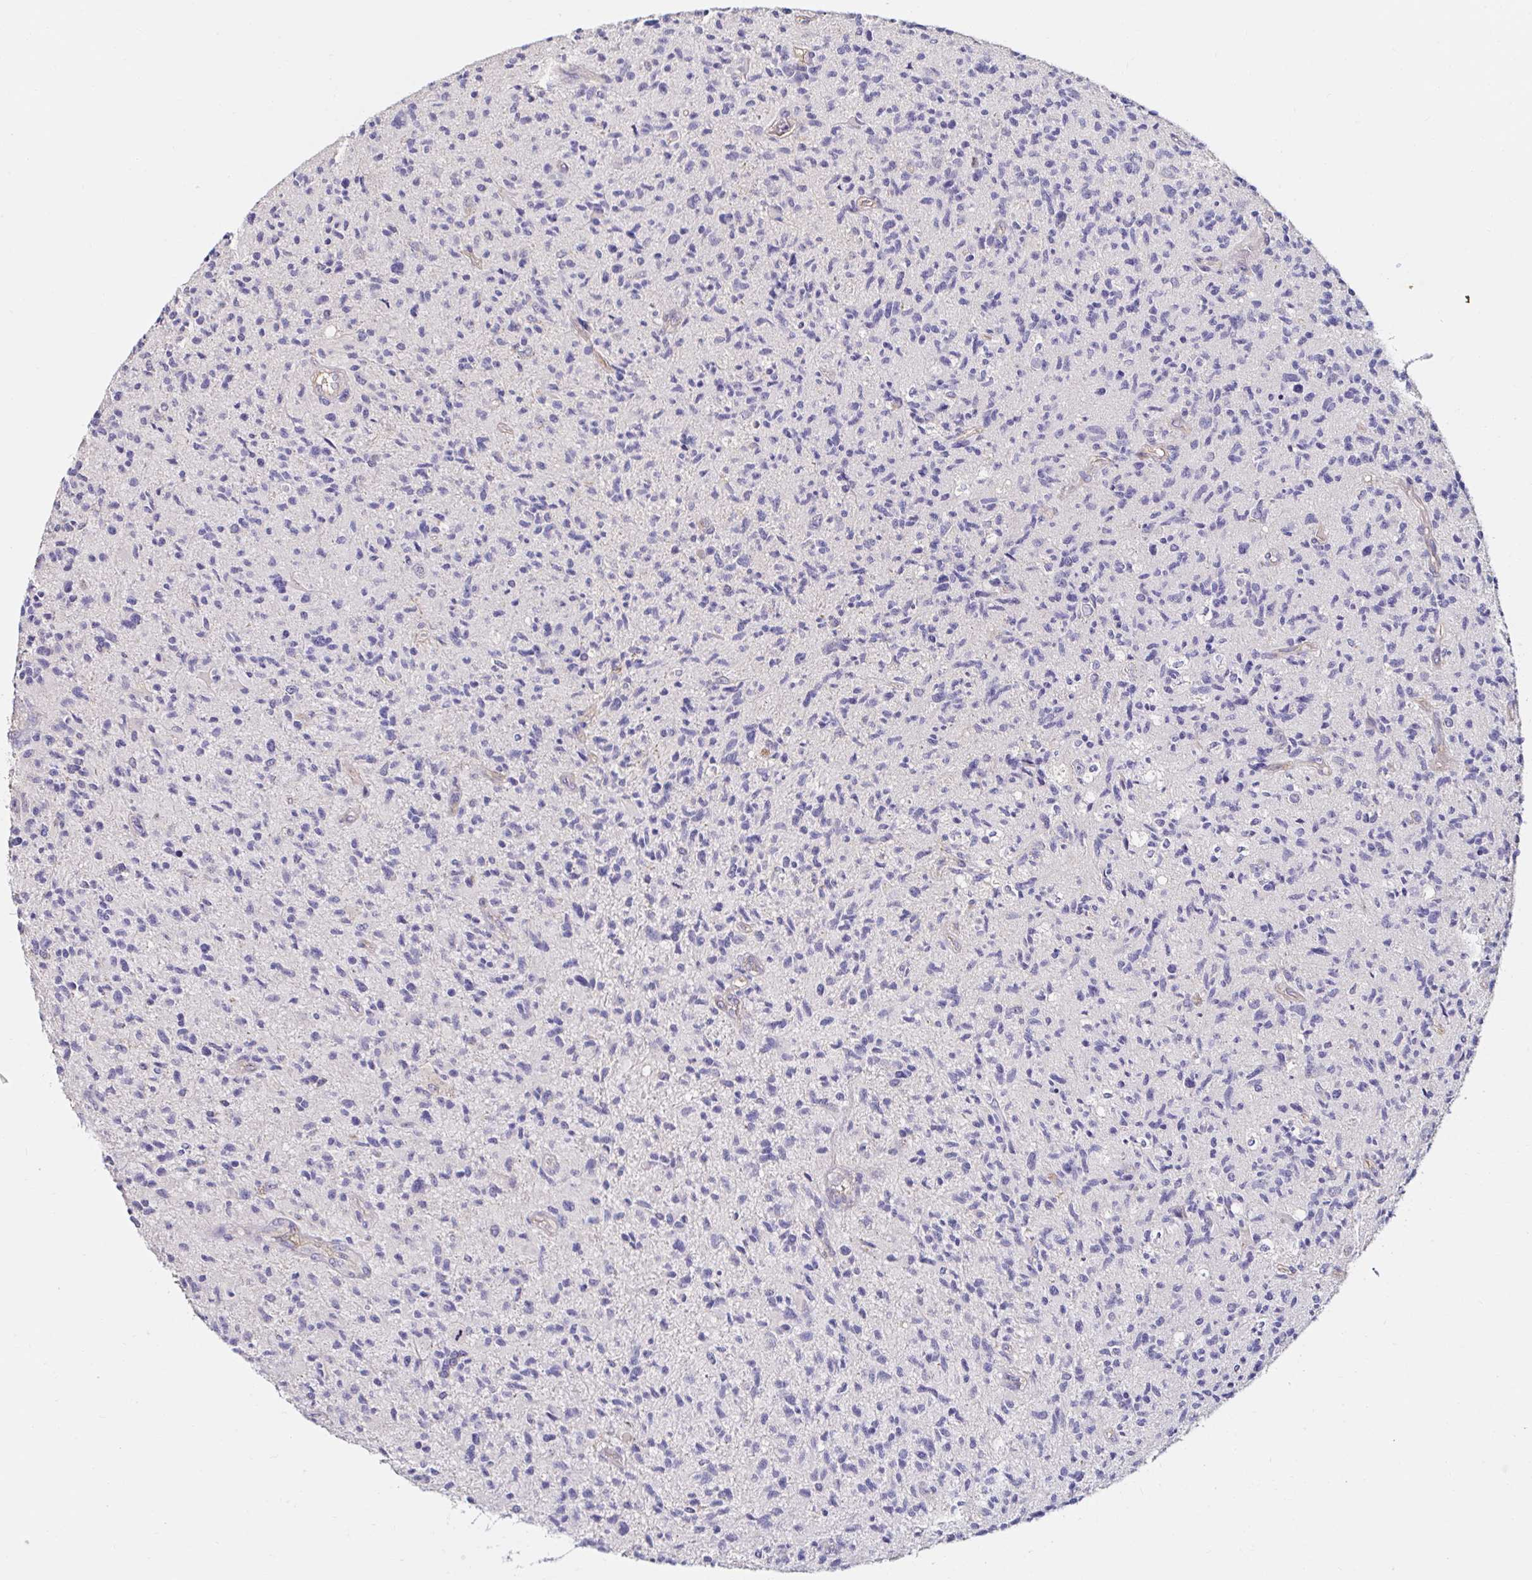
{"staining": {"intensity": "negative", "quantity": "none", "location": "none"}, "tissue": "glioma", "cell_type": "Tumor cells", "image_type": "cancer", "snomed": [{"axis": "morphology", "description": "Glioma, malignant, High grade"}, {"axis": "topography", "description": "Brain"}], "caption": "Human malignant glioma (high-grade) stained for a protein using IHC displays no staining in tumor cells.", "gene": "RSRP1", "patient": {"sex": "female", "age": 70}}